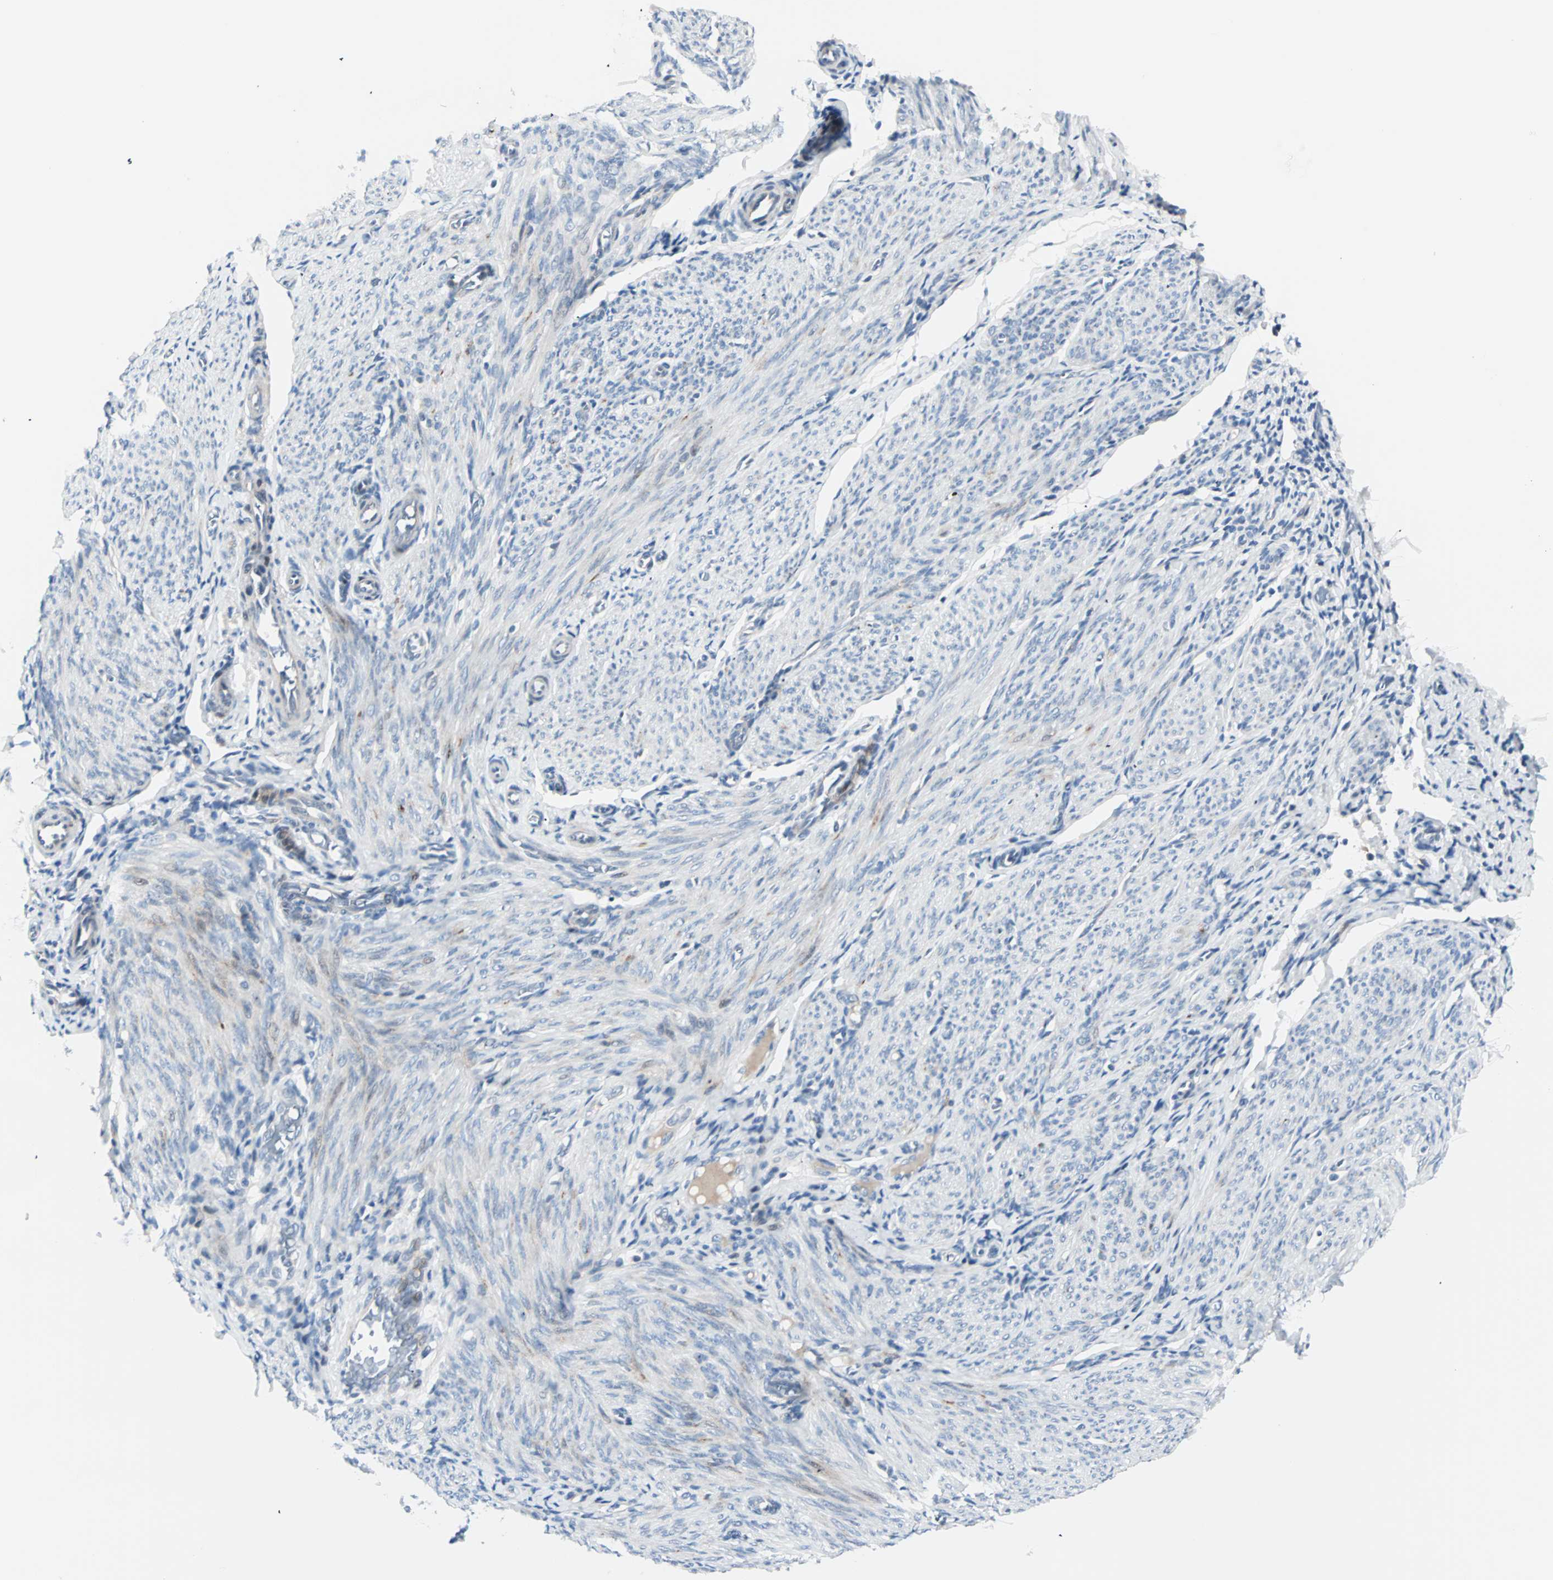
{"staining": {"intensity": "negative", "quantity": "none", "location": "none"}, "tissue": "endometrium", "cell_type": "Cells in endometrial stroma", "image_type": "normal", "snomed": [{"axis": "morphology", "description": "Normal tissue, NOS"}, {"axis": "topography", "description": "Endometrium"}], "caption": "Cells in endometrial stroma are negative for brown protein staining in unremarkable endometrium. (DAB immunohistochemistry visualized using brightfield microscopy, high magnification).", "gene": "NEFH", "patient": {"sex": "female", "age": 61}}